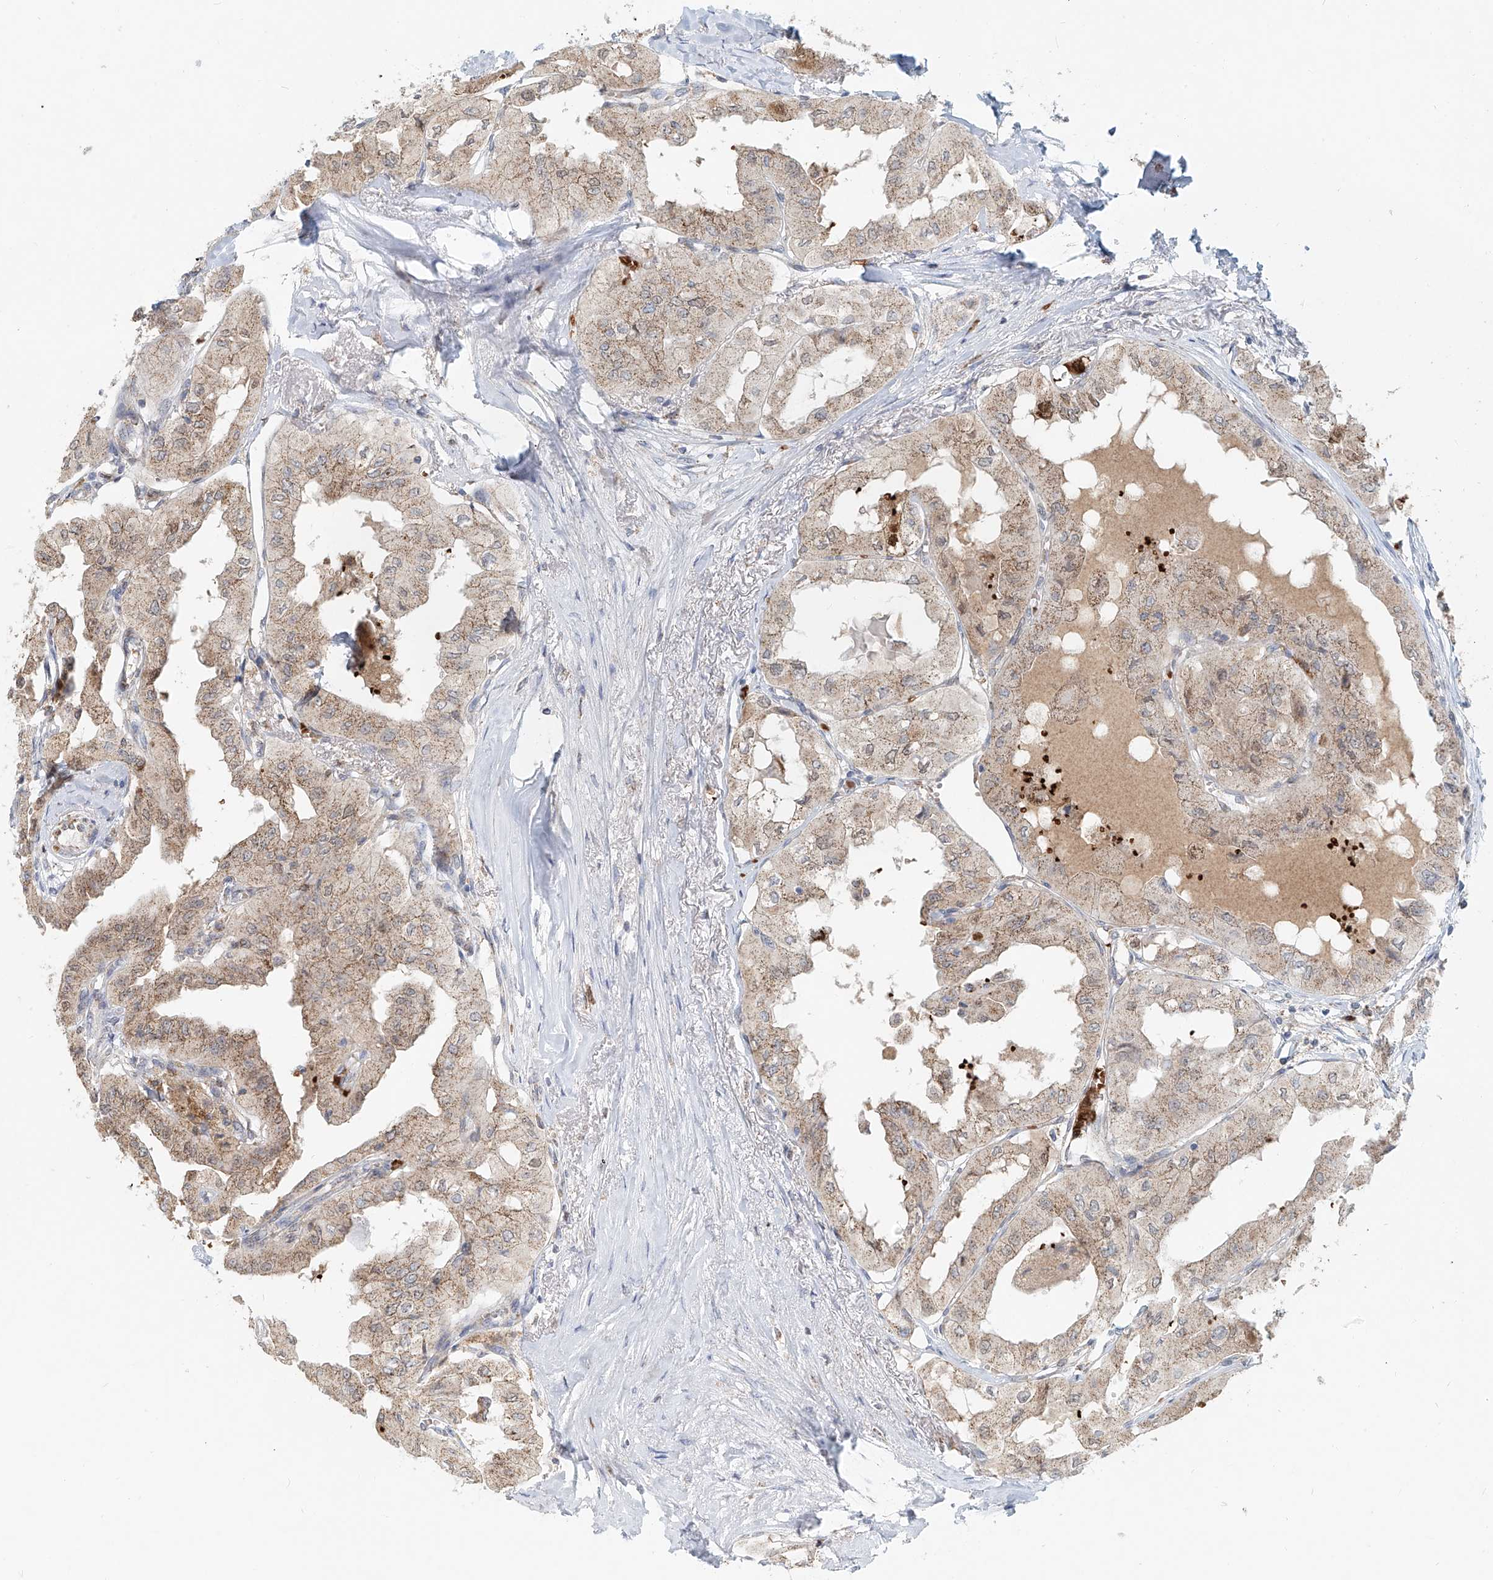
{"staining": {"intensity": "moderate", "quantity": ">75%", "location": "cytoplasmic/membranous"}, "tissue": "thyroid cancer", "cell_type": "Tumor cells", "image_type": "cancer", "snomed": [{"axis": "morphology", "description": "Papillary adenocarcinoma, NOS"}, {"axis": "topography", "description": "Thyroid gland"}], "caption": "Immunohistochemistry (DAB (3,3'-diaminobenzidine)) staining of human thyroid papillary adenocarcinoma displays moderate cytoplasmic/membranous protein staining in approximately >75% of tumor cells.", "gene": "PTPRA", "patient": {"sex": "female", "age": 59}}